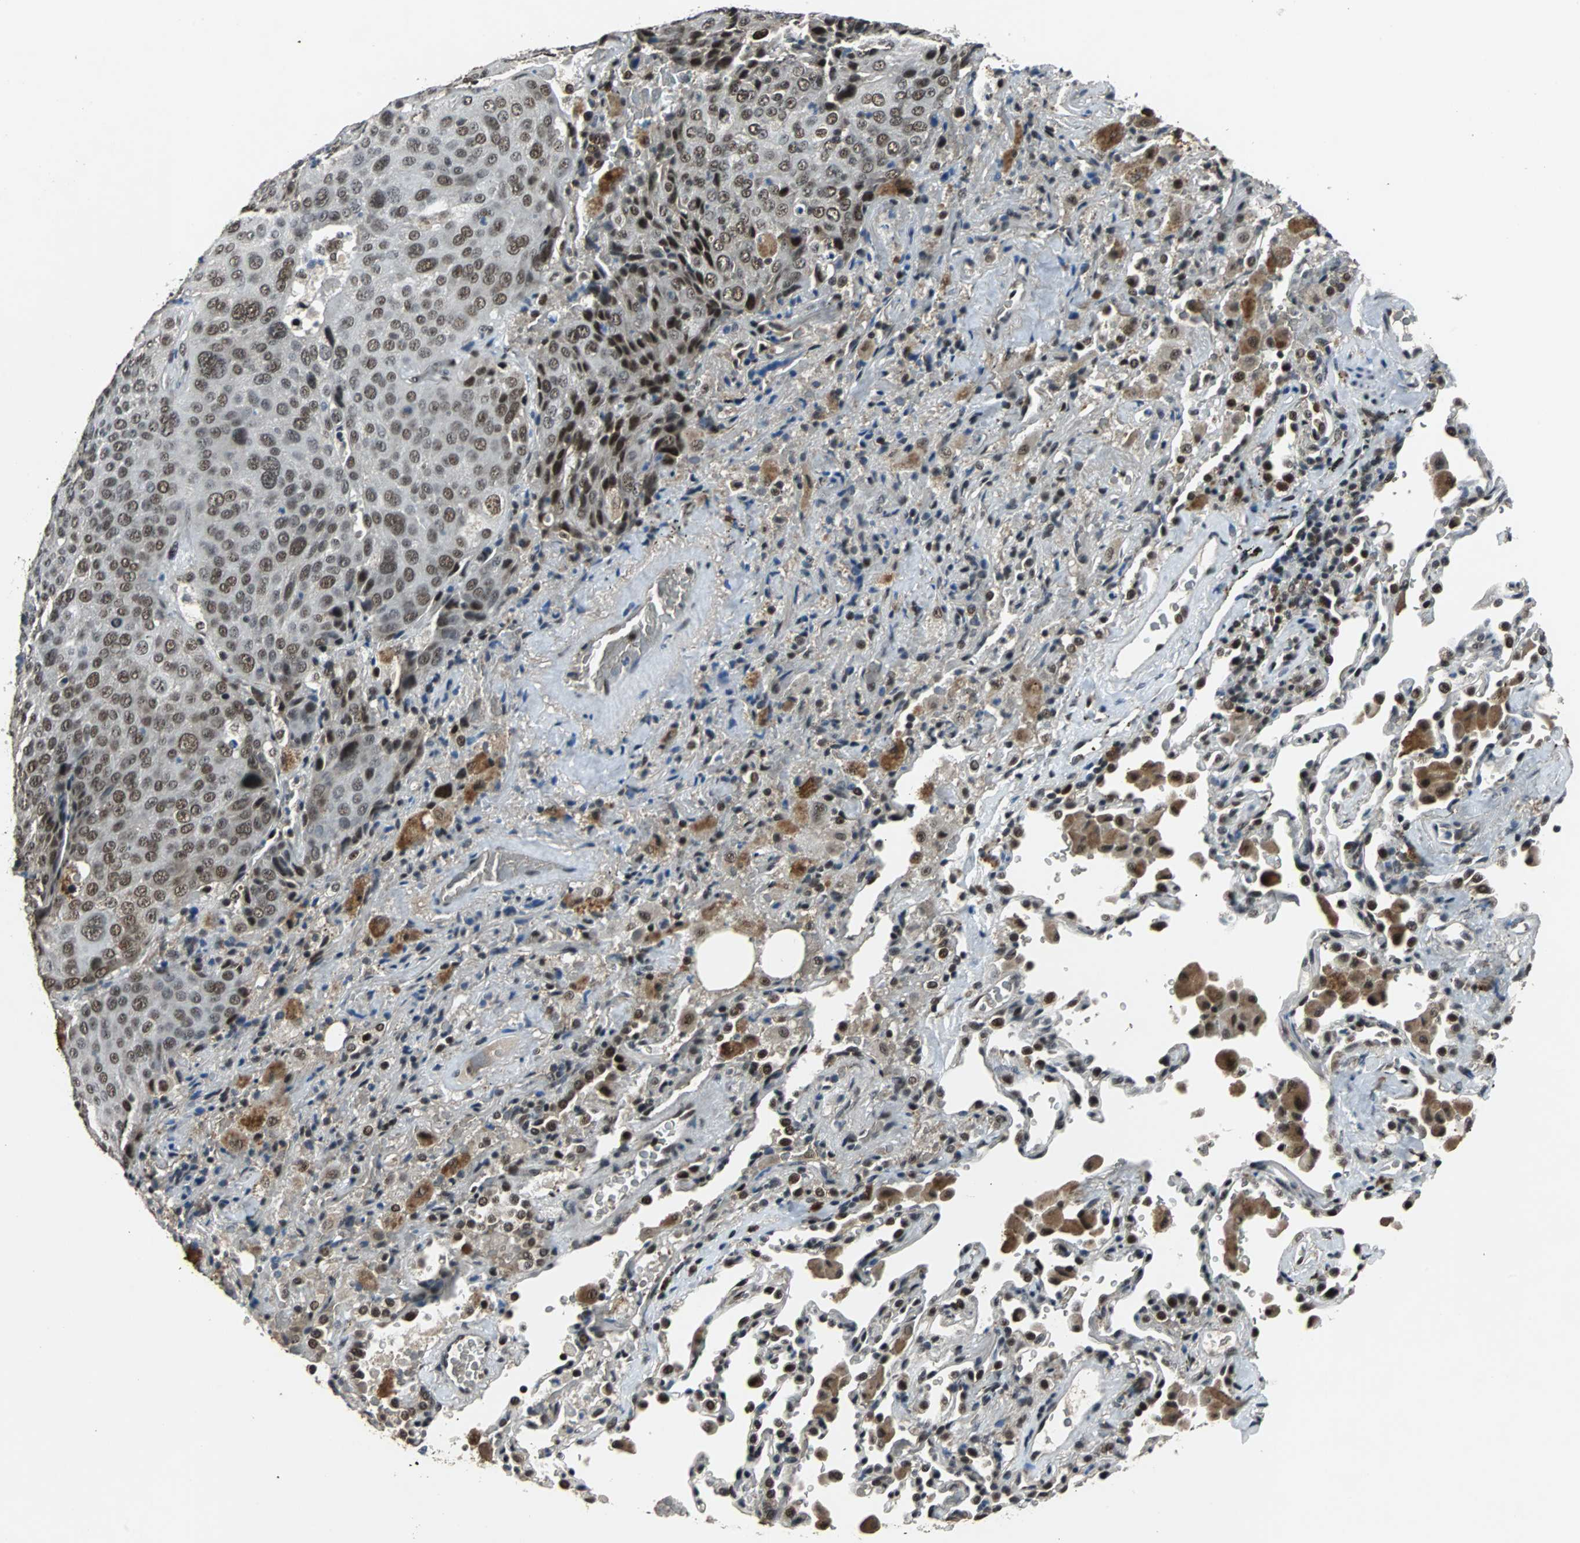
{"staining": {"intensity": "weak", "quantity": "25%-75%", "location": "nuclear"}, "tissue": "lung cancer", "cell_type": "Tumor cells", "image_type": "cancer", "snomed": [{"axis": "morphology", "description": "Squamous cell carcinoma, NOS"}, {"axis": "topography", "description": "Lung"}], "caption": "A low amount of weak nuclear expression is identified in about 25%-75% of tumor cells in lung cancer (squamous cell carcinoma) tissue. Using DAB (3,3'-diaminobenzidine) (brown) and hematoxylin (blue) stains, captured at high magnification using brightfield microscopy.", "gene": "USP28", "patient": {"sex": "male", "age": 54}}